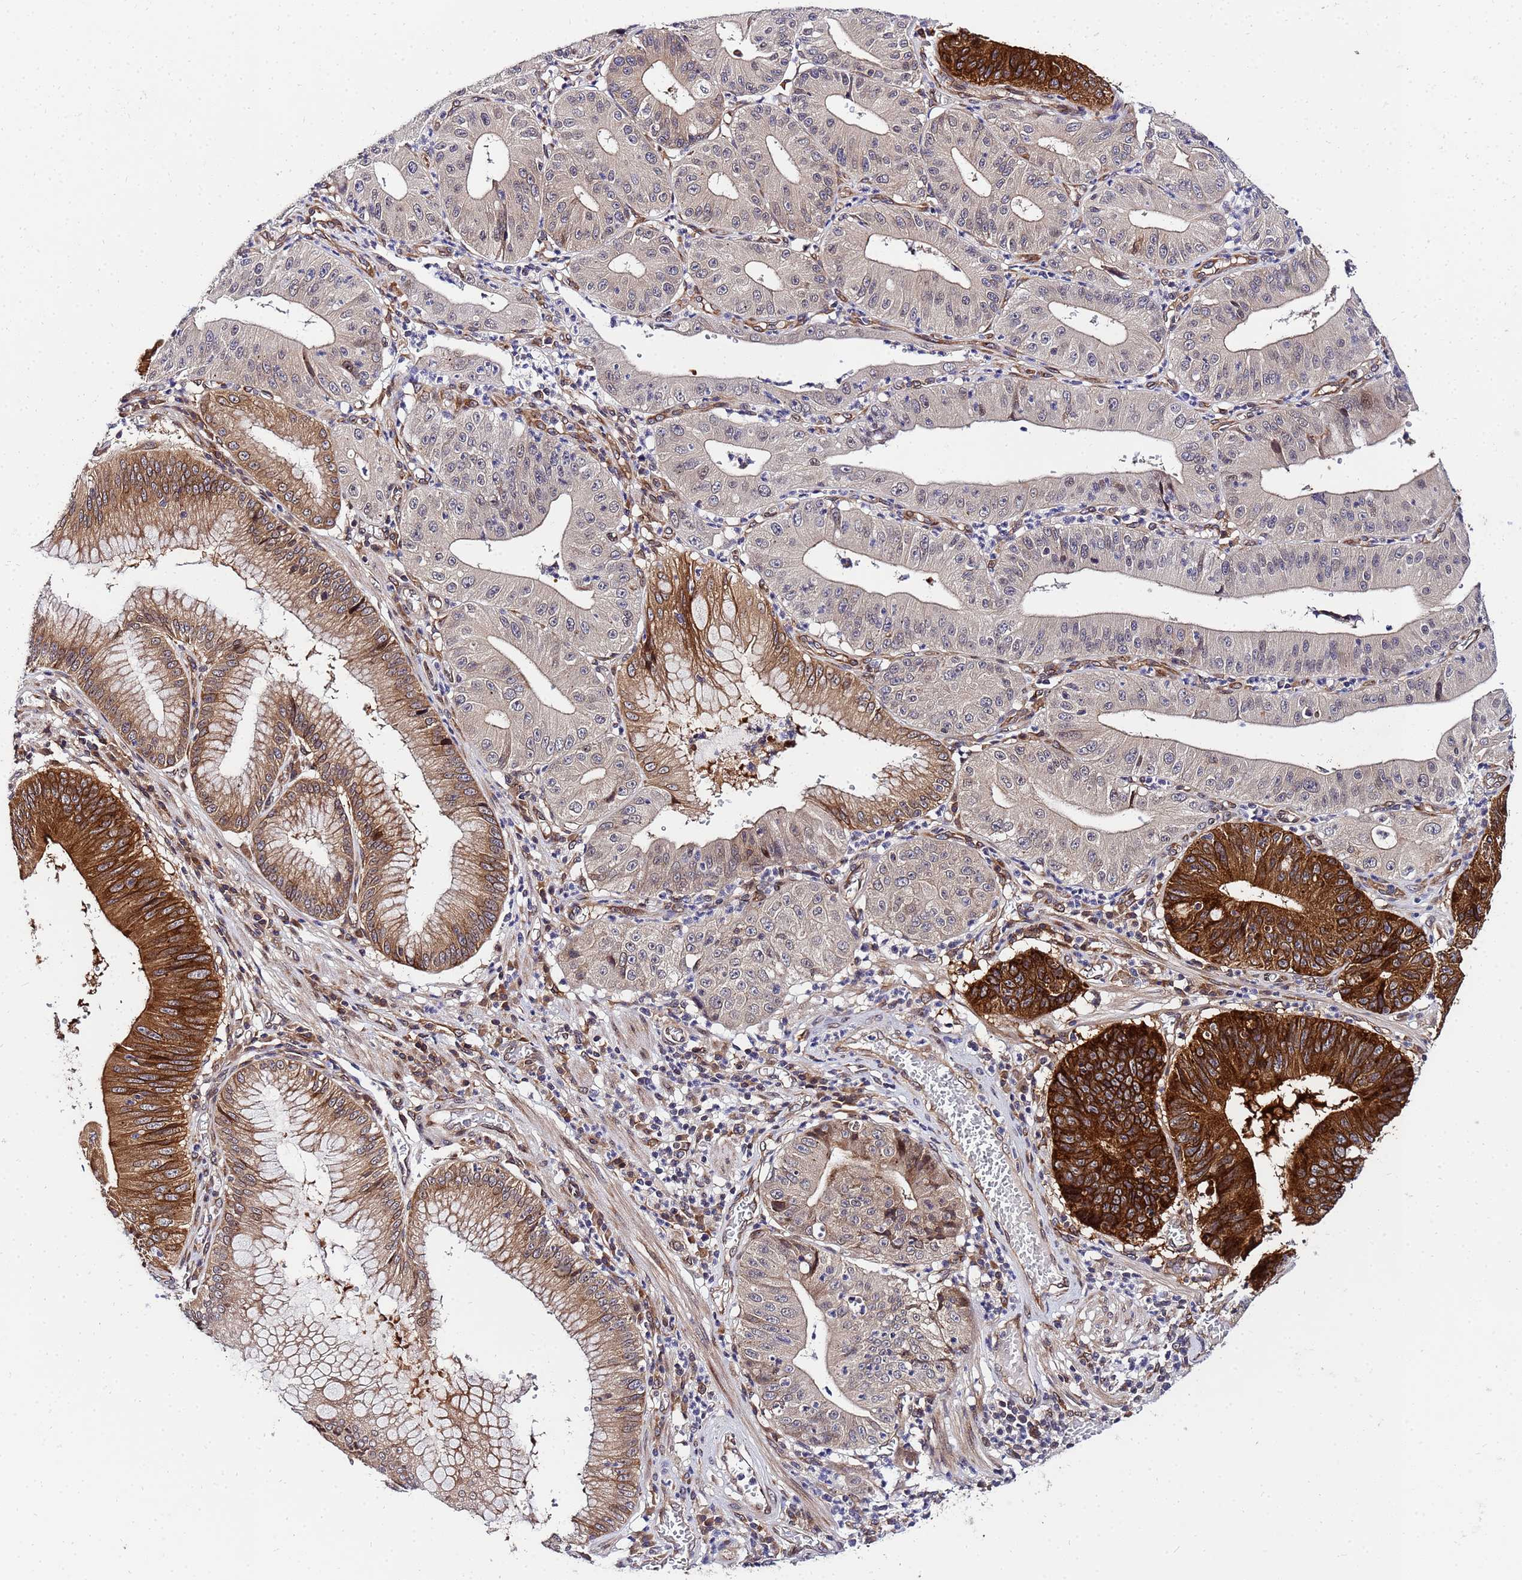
{"staining": {"intensity": "strong", "quantity": ">75%", "location": "cytoplasmic/membranous"}, "tissue": "stomach cancer", "cell_type": "Tumor cells", "image_type": "cancer", "snomed": [{"axis": "morphology", "description": "Adenocarcinoma, NOS"}, {"axis": "topography", "description": "Stomach"}], "caption": "A high-resolution photomicrograph shows immunohistochemistry staining of stomach cancer, which demonstrates strong cytoplasmic/membranous expression in about >75% of tumor cells.", "gene": "UNC93B1", "patient": {"sex": "male", "age": 59}}